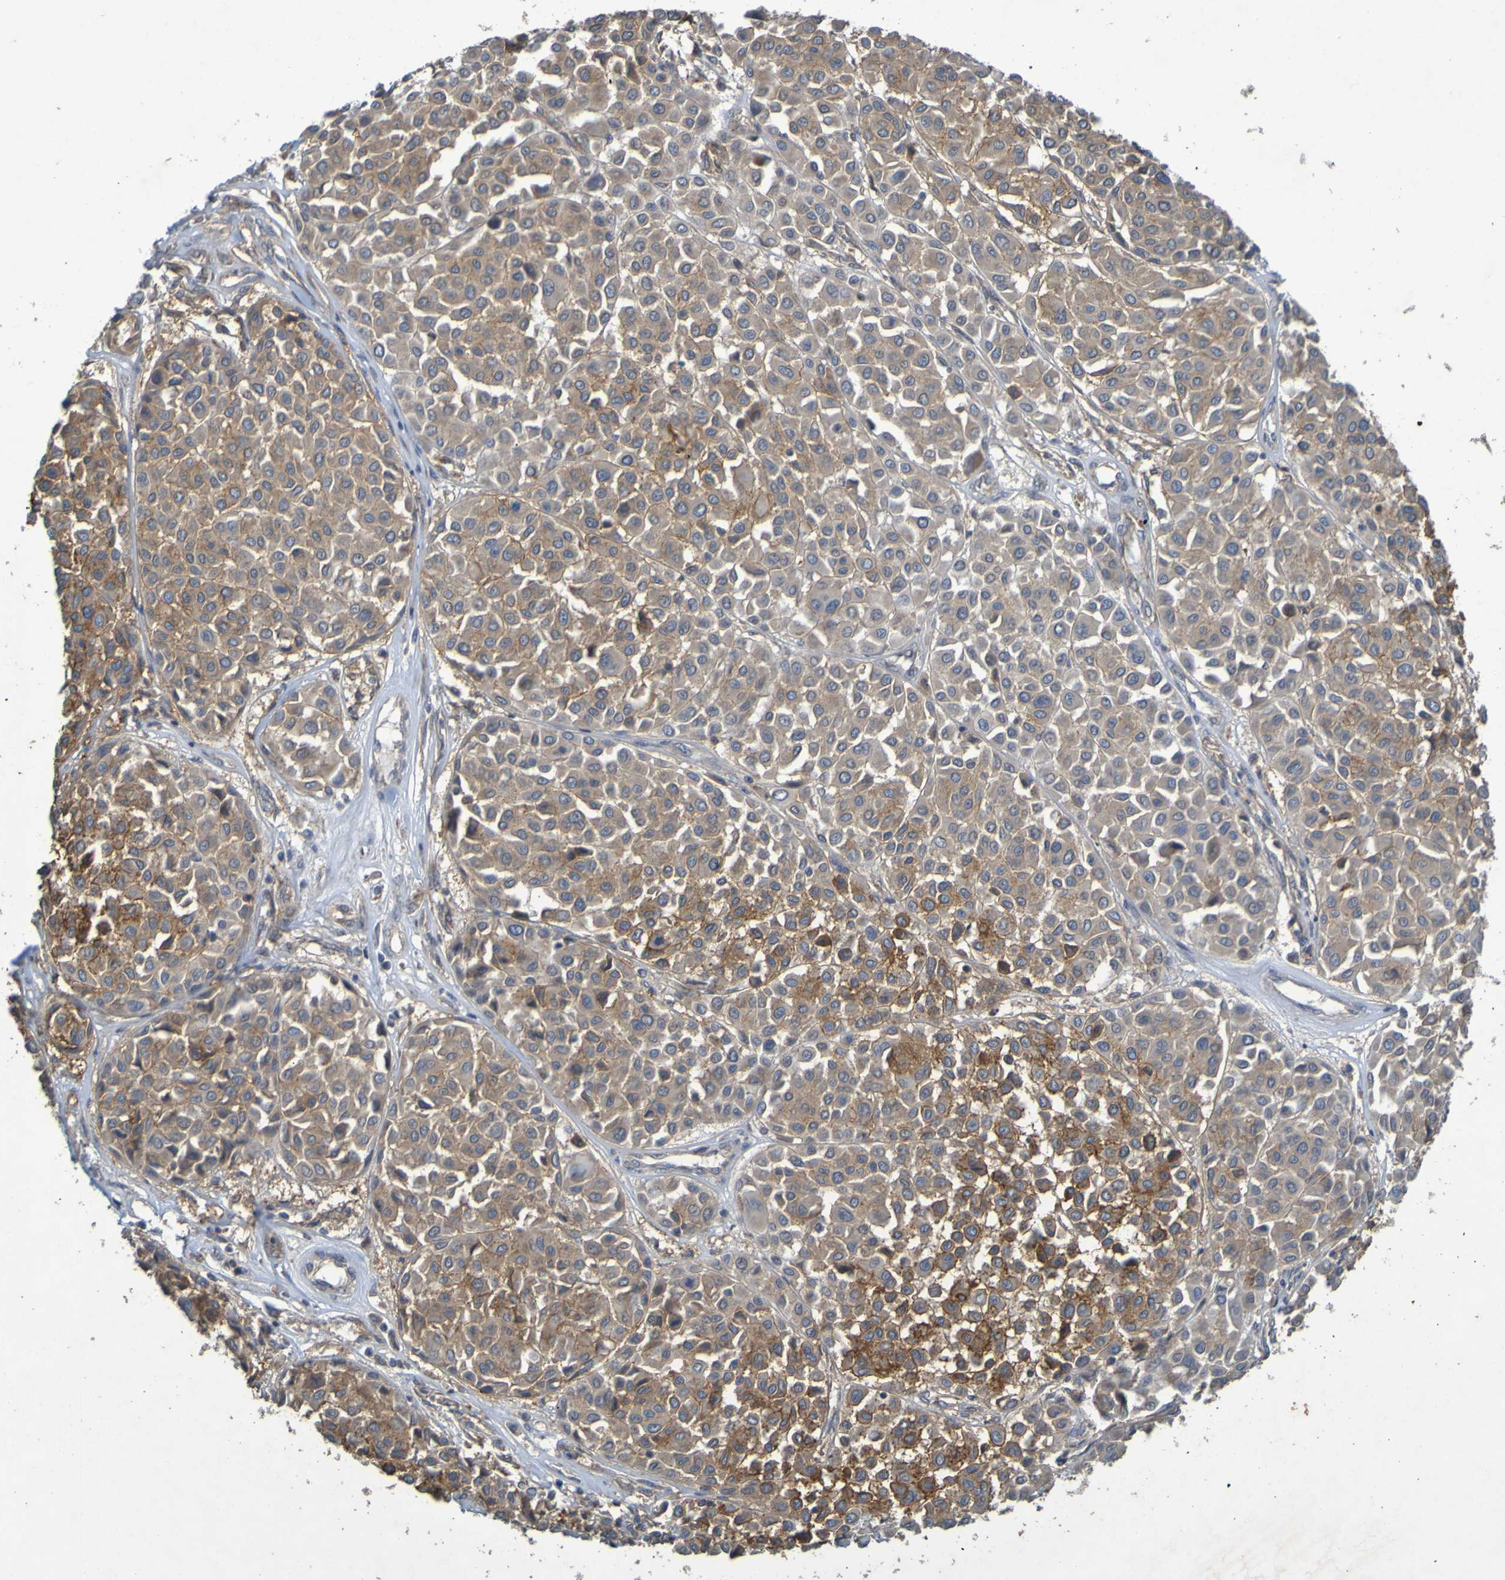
{"staining": {"intensity": "moderate", "quantity": ">75%", "location": "cytoplasmic/membranous"}, "tissue": "melanoma", "cell_type": "Tumor cells", "image_type": "cancer", "snomed": [{"axis": "morphology", "description": "Malignant melanoma, Metastatic site"}, {"axis": "topography", "description": "Soft tissue"}], "caption": "Human melanoma stained with a brown dye shows moderate cytoplasmic/membranous positive staining in about >75% of tumor cells.", "gene": "B3GAT2", "patient": {"sex": "male", "age": 41}}